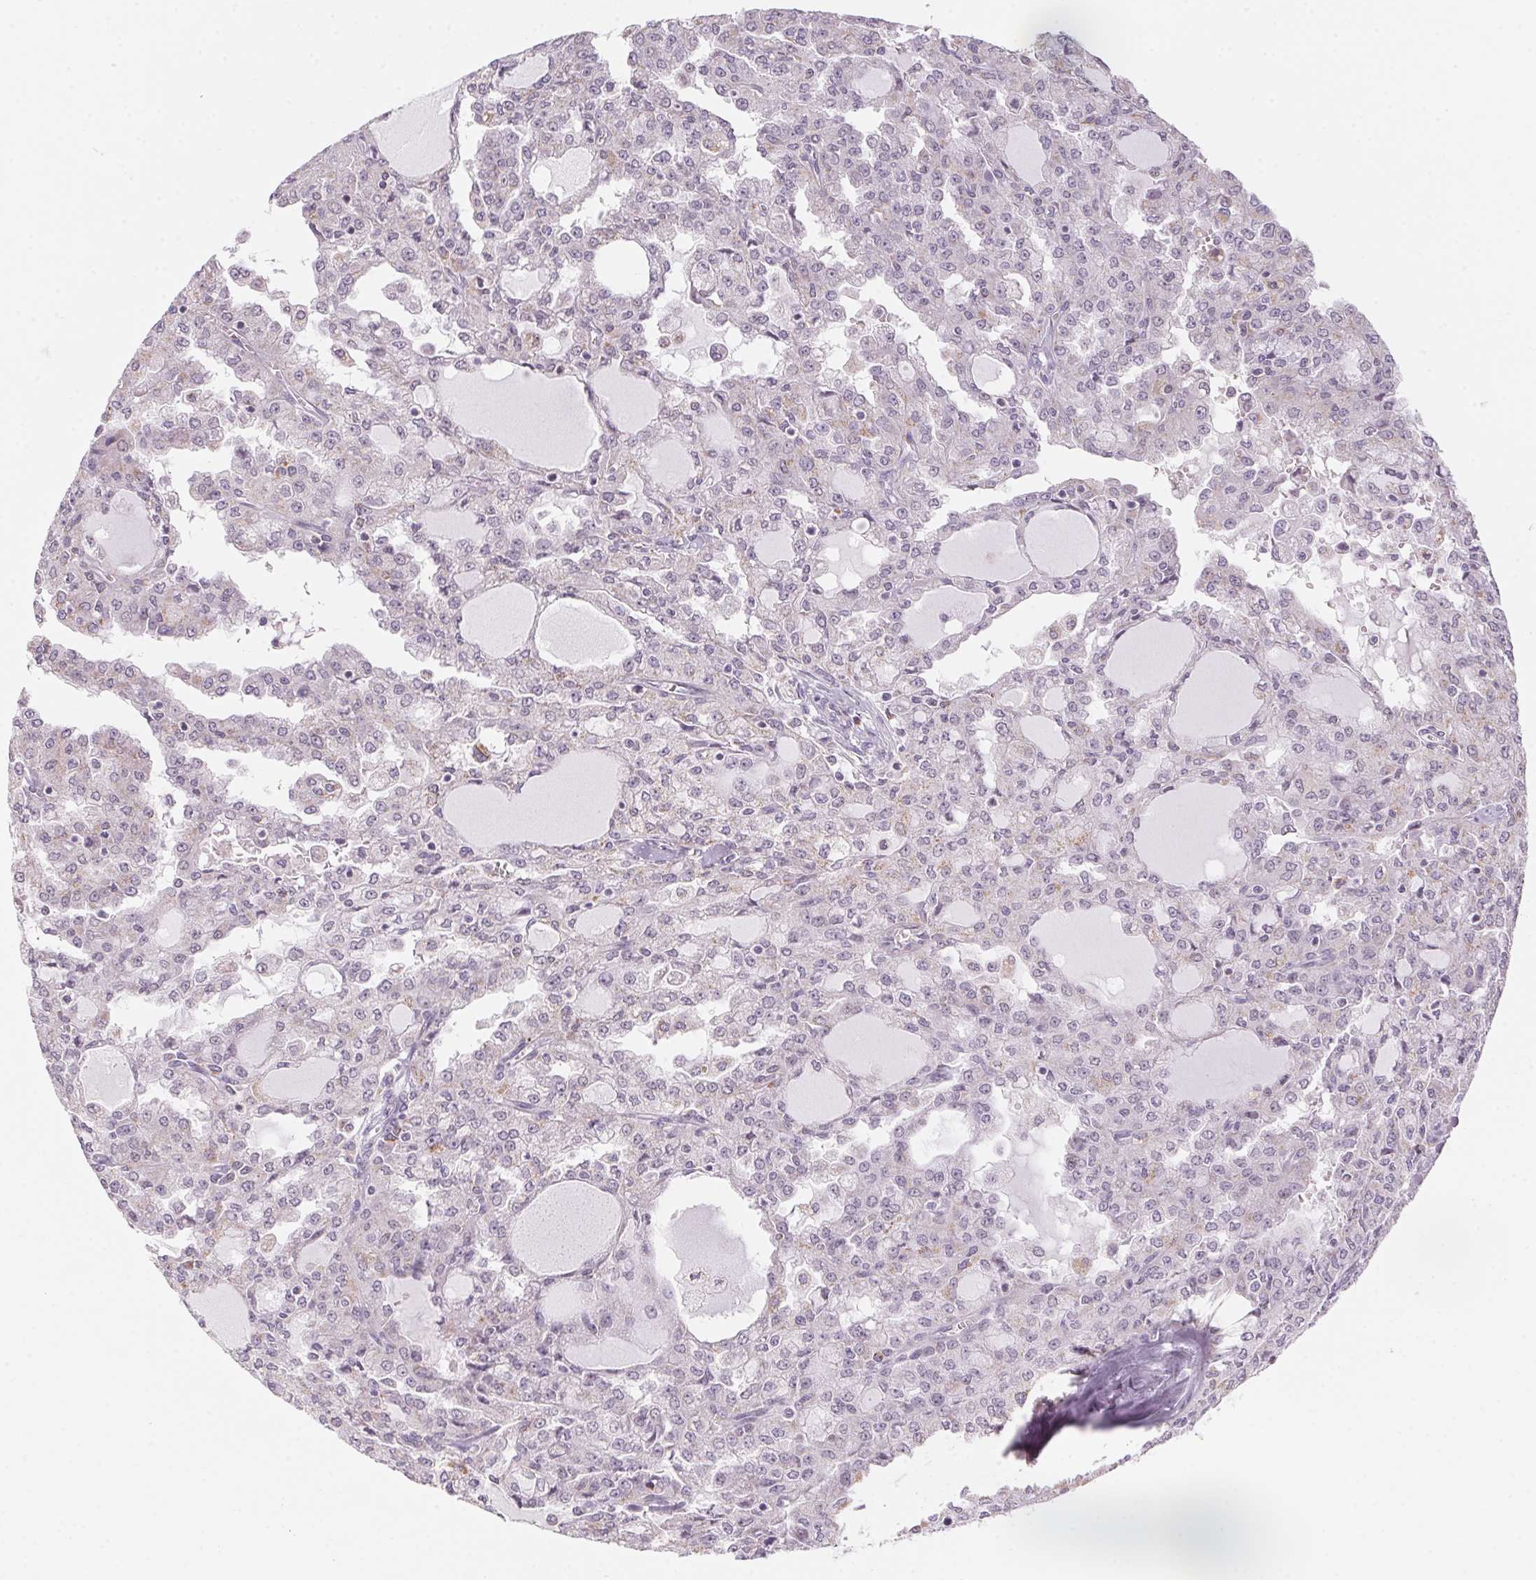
{"staining": {"intensity": "negative", "quantity": "none", "location": "none"}, "tissue": "head and neck cancer", "cell_type": "Tumor cells", "image_type": "cancer", "snomed": [{"axis": "morphology", "description": "Adenocarcinoma, NOS"}, {"axis": "topography", "description": "Head-Neck"}], "caption": "IHC histopathology image of neoplastic tissue: head and neck cancer (adenocarcinoma) stained with DAB reveals no significant protein positivity in tumor cells.", "gene": "PRPH", "patient": {"sex": "male", "age": 64}}